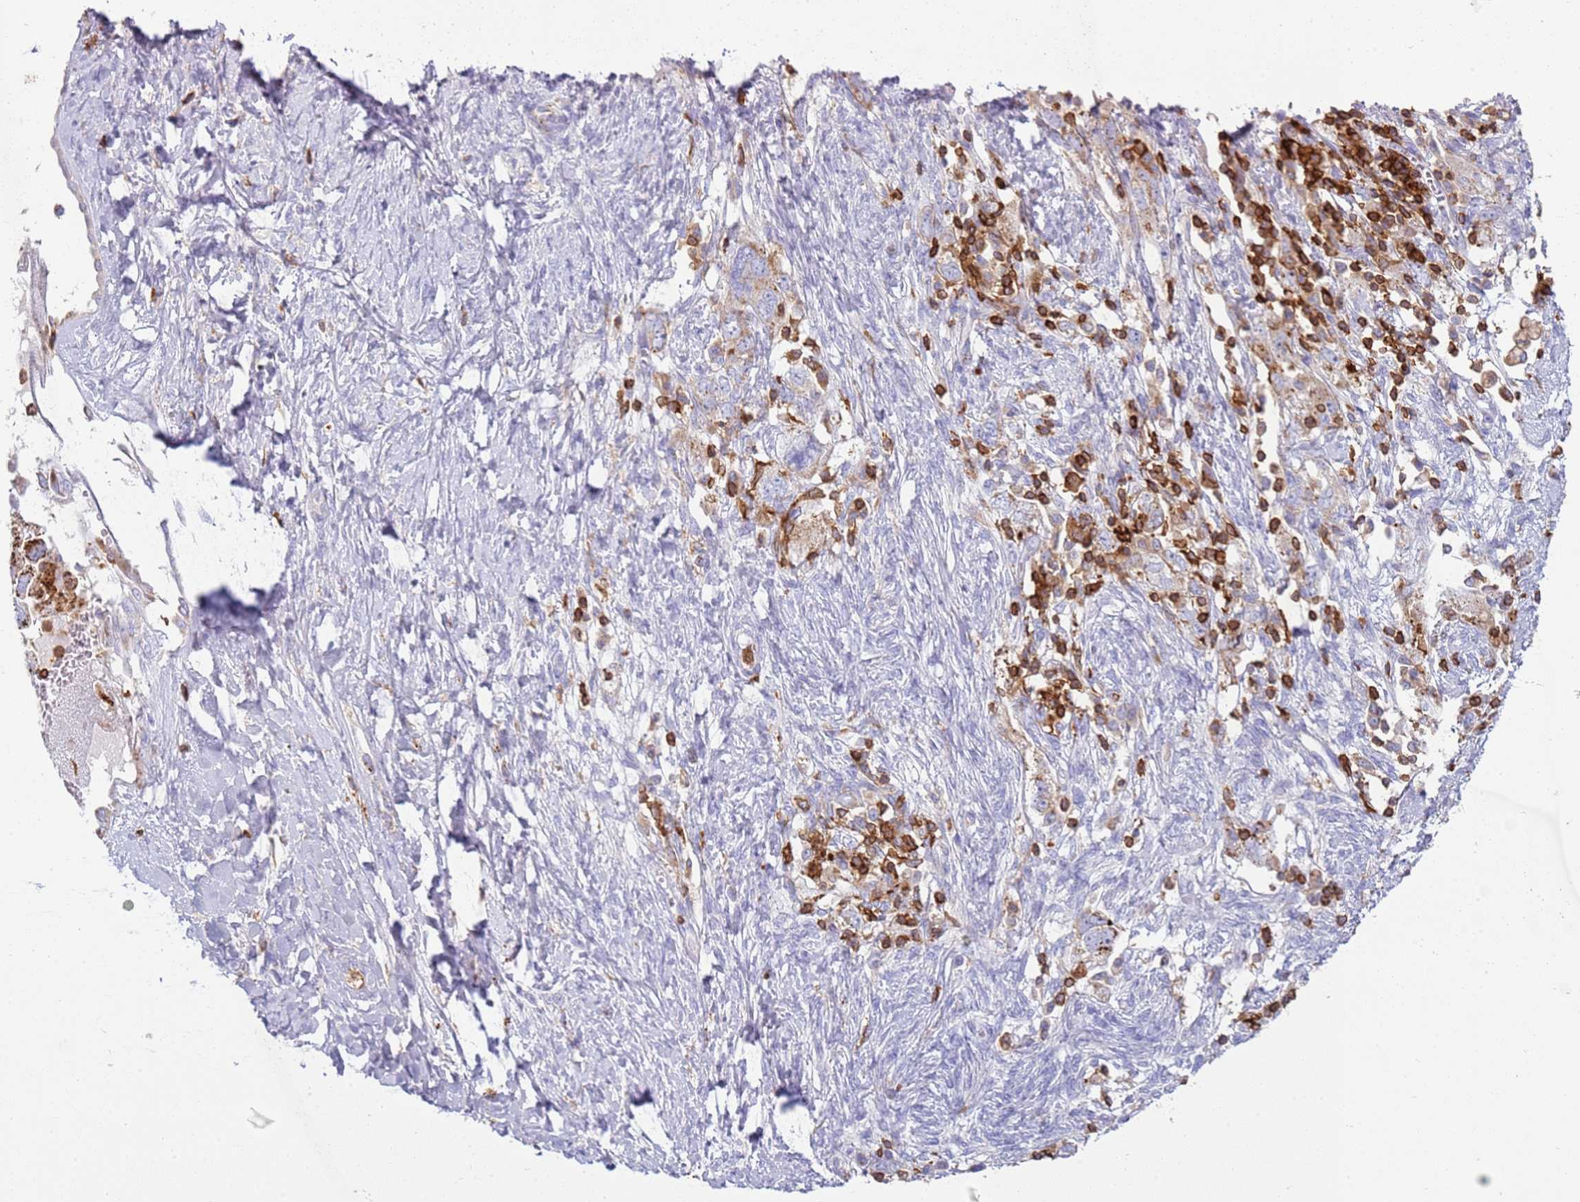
{"staining": {"intensity": "strong", "quantity": "25%-75%", "location": "cytoplasmic/membranous"}, "tissue": "ovarian cancer", "cell_type": "Tumor cells", "image_type": "cancer", "snomed": [{"axis": "morphology", "description": "Carcinoma, NOS"}, {"axis": "morphology", "description": "Cystadenocarcinoma, serous, NOS"}, {"axis": "topography", "description": "Ovary"}], "caption": "IHC staining of ovarian serous cystadenocarcinoma, which exhibits high levels of strong cytoplasmic/membranous expression in about 25%-75% of tumor cells indicating strong cytoplasmic/membranous protein expression. The staining was performed using DAB (brown) for protein detection and nuclei were counterstained in hematoxylin (blue).", "gene": "TTPAL", "patient": {"sex": "female", "age": 69}}